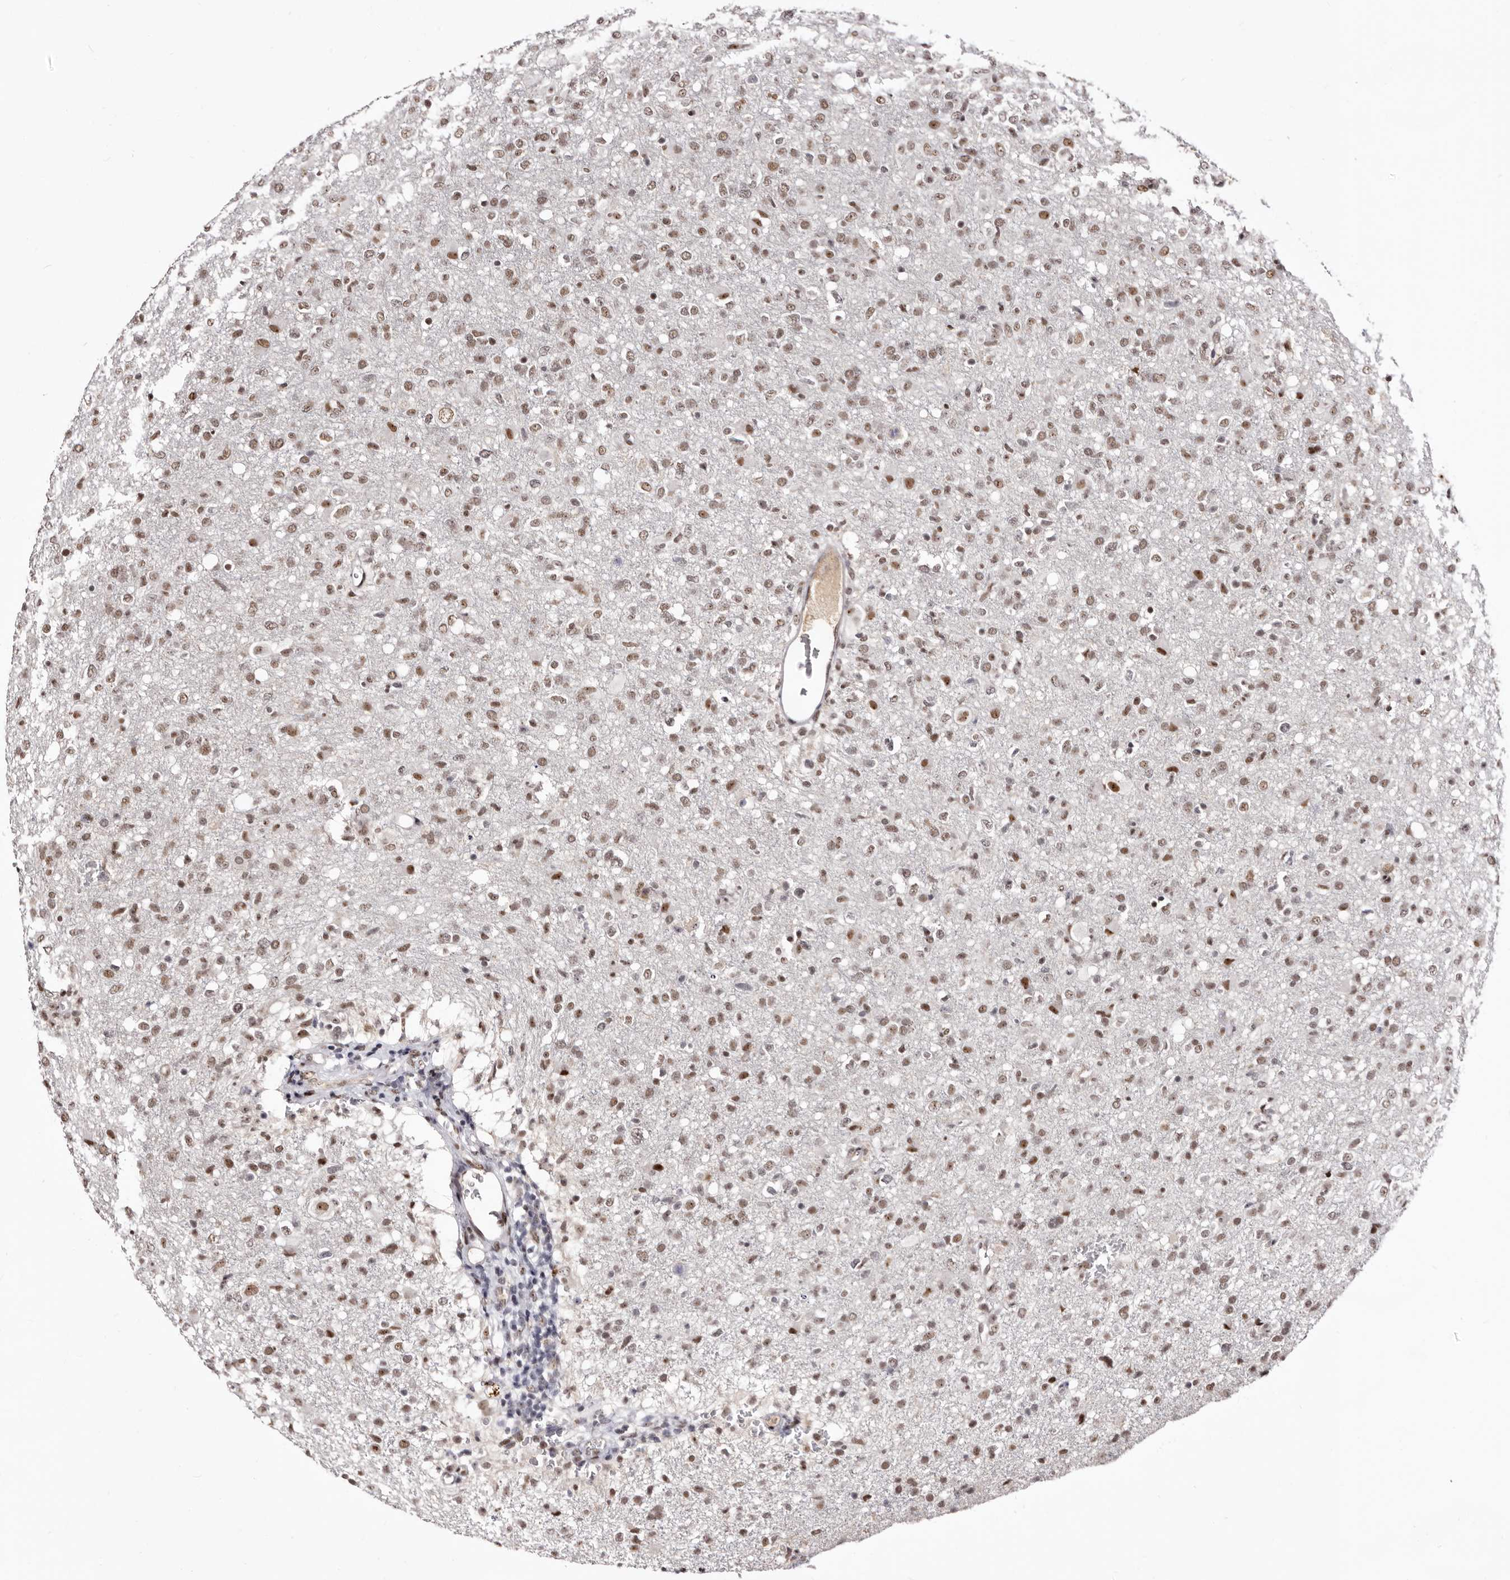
{"staining": {"intensity": "moderate", "quantity": ">75%", "location": "nuclear"}, "tissue": "glioma", "cell_type": "Tumor cells", "image_type": "cancer", "snomed": [{"axis": "morphology", "description": "Glioma, malignant, High grade"}, {"axis": "topography", "description": "Brain"}], "caption": "Glioma stained for a protein reveals moderate nuclear positivity in tumor cells.", "gene": "ANAPC11", "patient": {"sex": "female", "age": 57}}